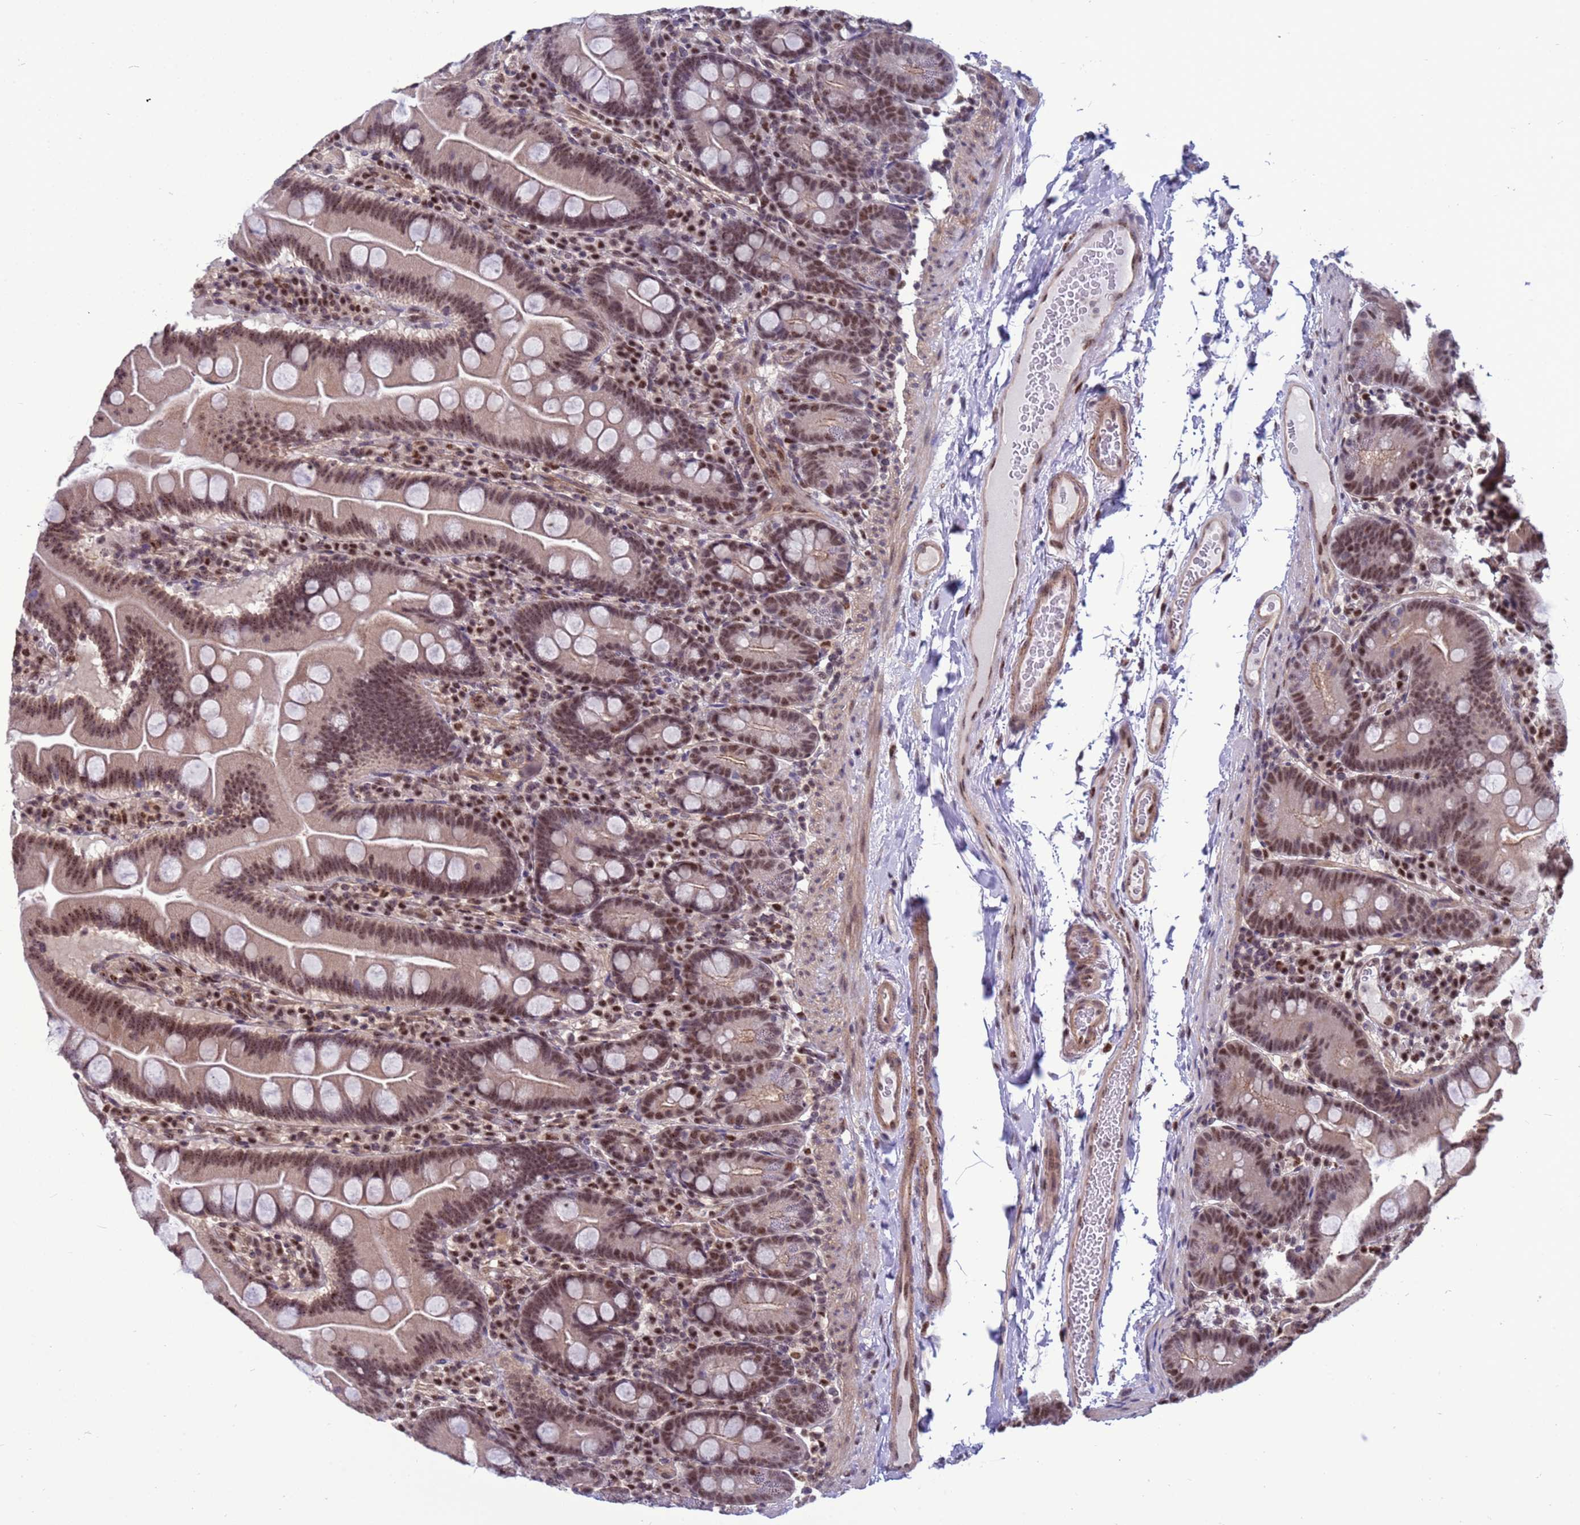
{"staining": {"intensity": "moderate", "quantity": ">75%", "location": "cytoplasmic/membranous,nuclear"}, "tissue": "small intestine", "cell_type": "Glandular cells", "image_type": "normal", "snomed": [{"axis": "morphology", "description": "Normal tissue, NOS"}, {"axis": "topography", "description": "Small intestine"}], "caption": "High-power microscopy captured an immunohistochemistry histopathology image of normal small intestine, revealing moderate cytoplasmic/membranous,nuclear positivity in approximately >75% of glandular cells. (DAB IHC, brown staining for protein, blue staining for nuclei).", "gene": "NSL1", "patient": {"sex": "female", "age": 68}}